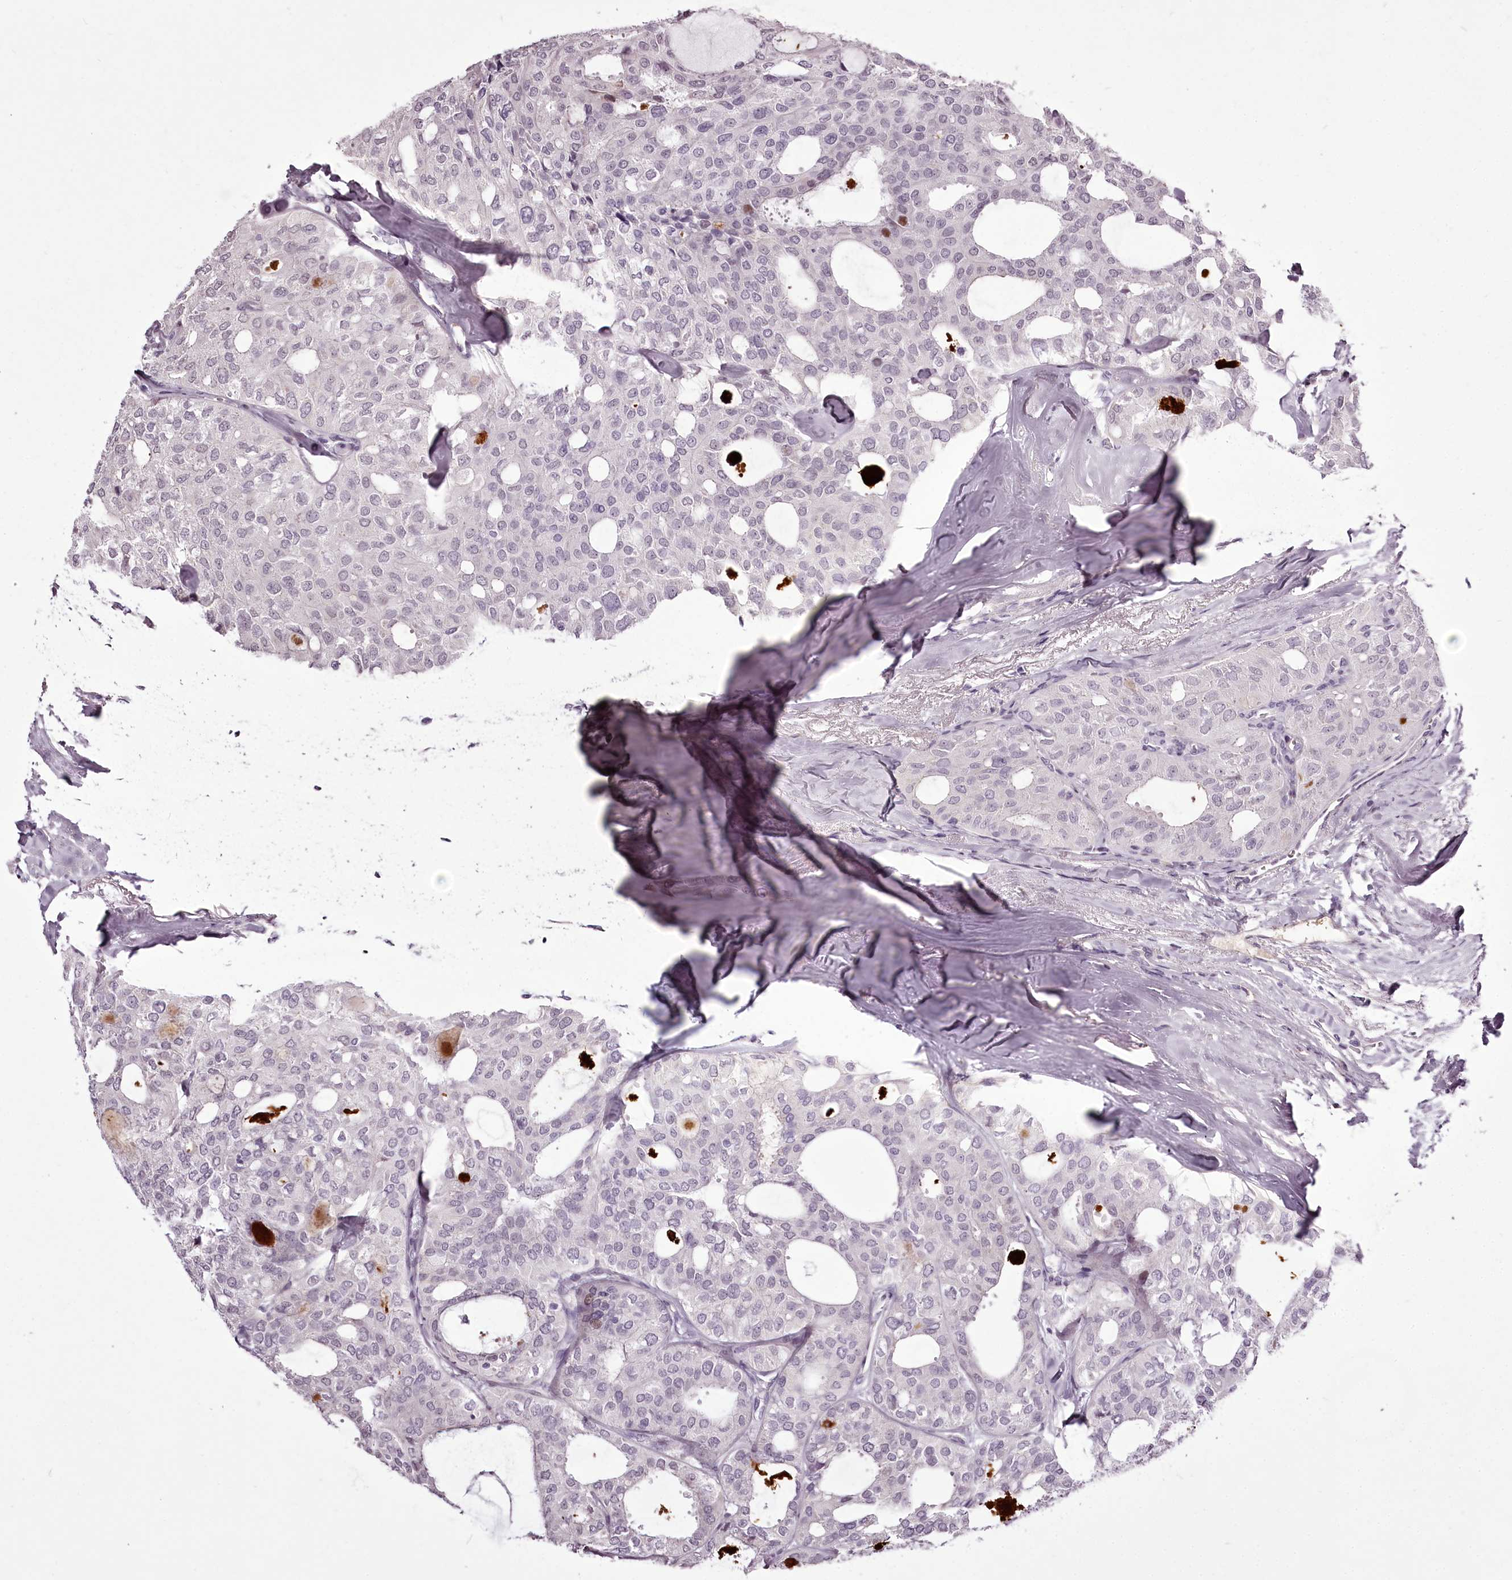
{"staining": {"intensity": "negative", "quantity": "none", "location": "none"}, "tissue": "thyroid cancer", "cell_type": "Tumor cells", "image_type": "cancer", "snomed": [{"axis": "morphology", "description": "Follicular adenoma carcinoma, NOS"}, {"axis": "topography", "description": "Thyroid gland"}], "caption": "A histopathology image of thyroid follicular adenoma carcinoma stained for a protein shows no brown staining in tumor cells. The staining is performed using DAB brown chromogen with nuclei counter-stained in using hematoxylin.", "gene": "C1orf56", "patient": {"sex": "male", "age": 75}}